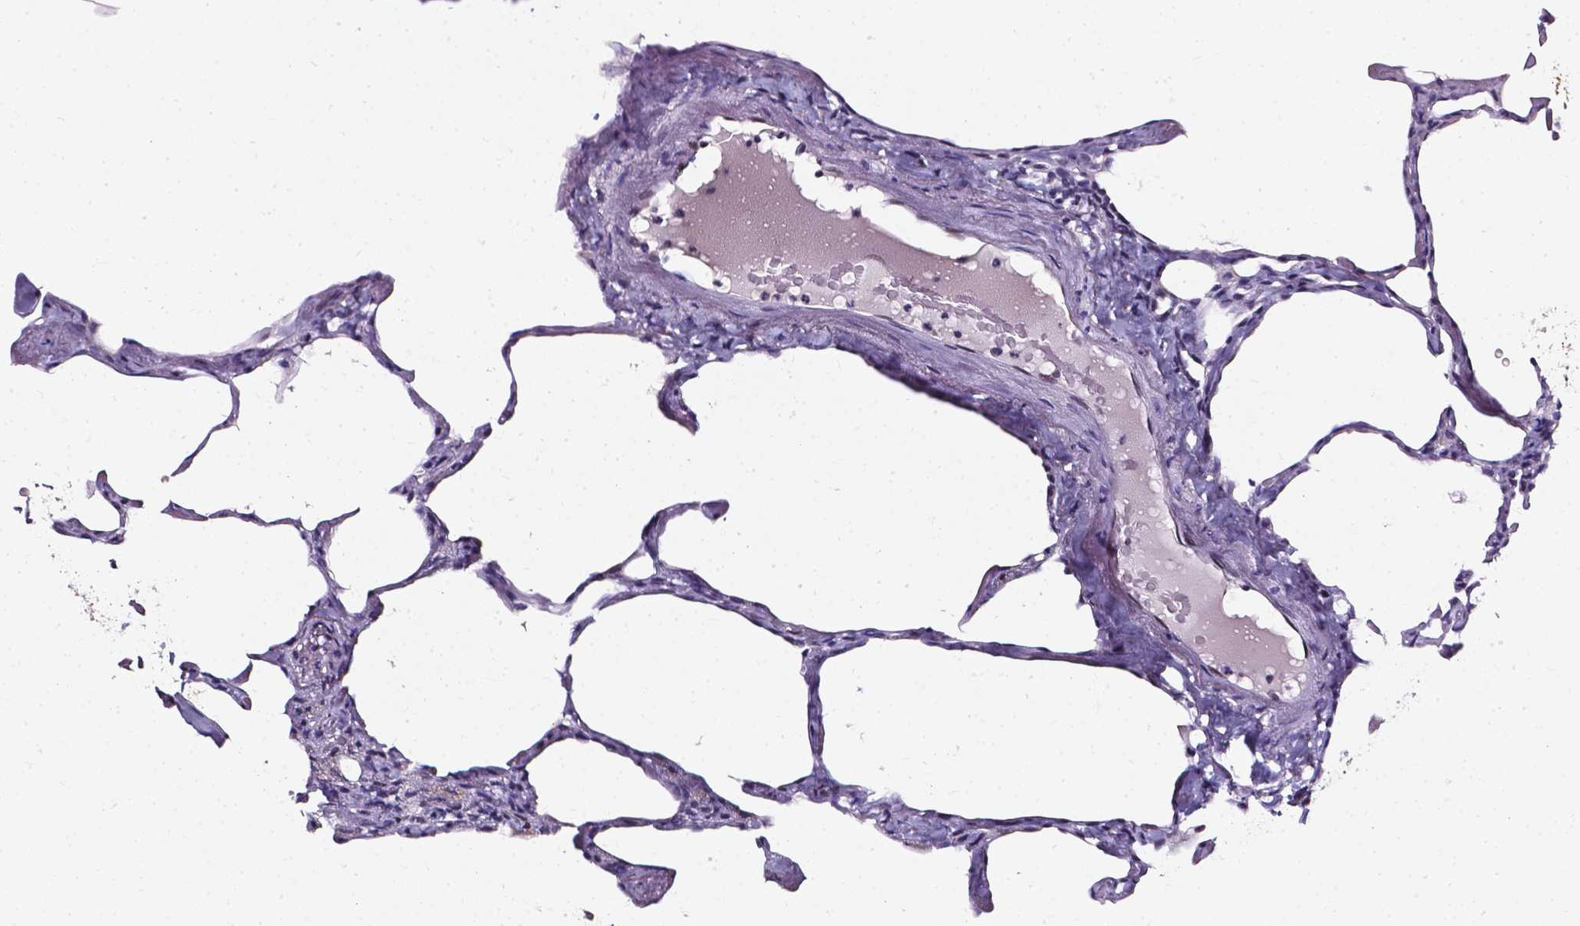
{"staining": {"intensity": "negative", "quantity": "none", "location": "none"}, "tissue": "lung", "cell_type": "Alveolar cells", "image_type": "normal", "snomed": [{"axis": "morphology", "description": "Normal tissue, NOS"}, {"axis": "topography", "description": "Lung"}], "caption": "Lung stained for a protein using immunohistochemistry (IHC) demonstrates no expression alveolar cells.", "gene": "AKR1B10", "patient": {"sex": "male", "age": 65}}